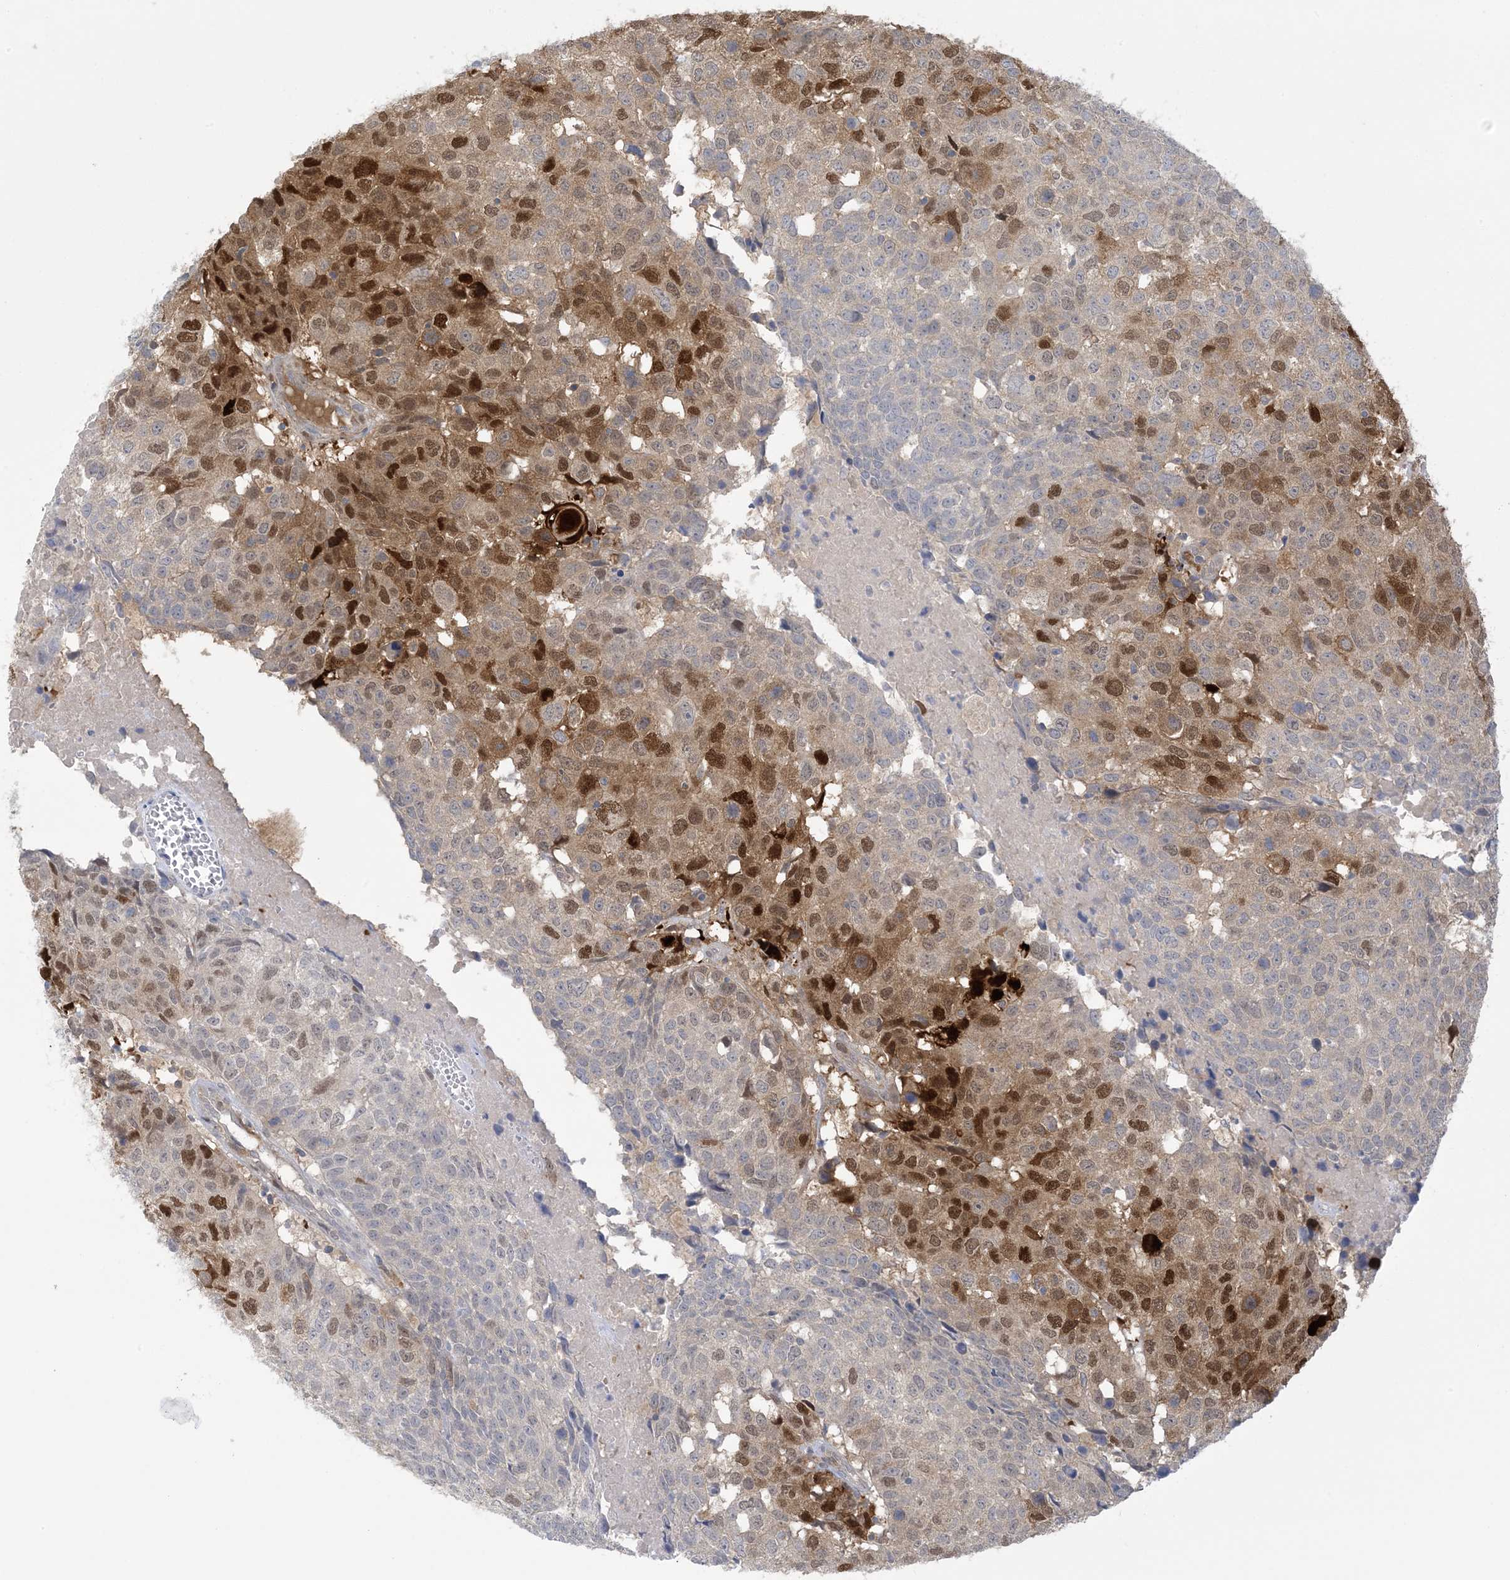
{"staining": {"intensity": "moderate", "quantity": "25%-75%", "location": "cytoplasmic/membranous,nuclear"}, "tissue": "head and neck cancer", "cell_type": "Tumor cells", "image_type": "cancer", "snomed": [{"axis": "morphology", "description": "Squamous cell carcinoma, NOS"}, {"axis": "topography", "description": "Head-Neck"}], "caption": "Tumor cells demonstrate moderate cytoplasmic/membranous and nuclear positivity in about 25%-75% of cells in head and neck cancer. (Brightfield microscopy of DAB IHC at high magnification).", "gene": "HMGCS1", "patient": {"sex": "male", "age": 66}}